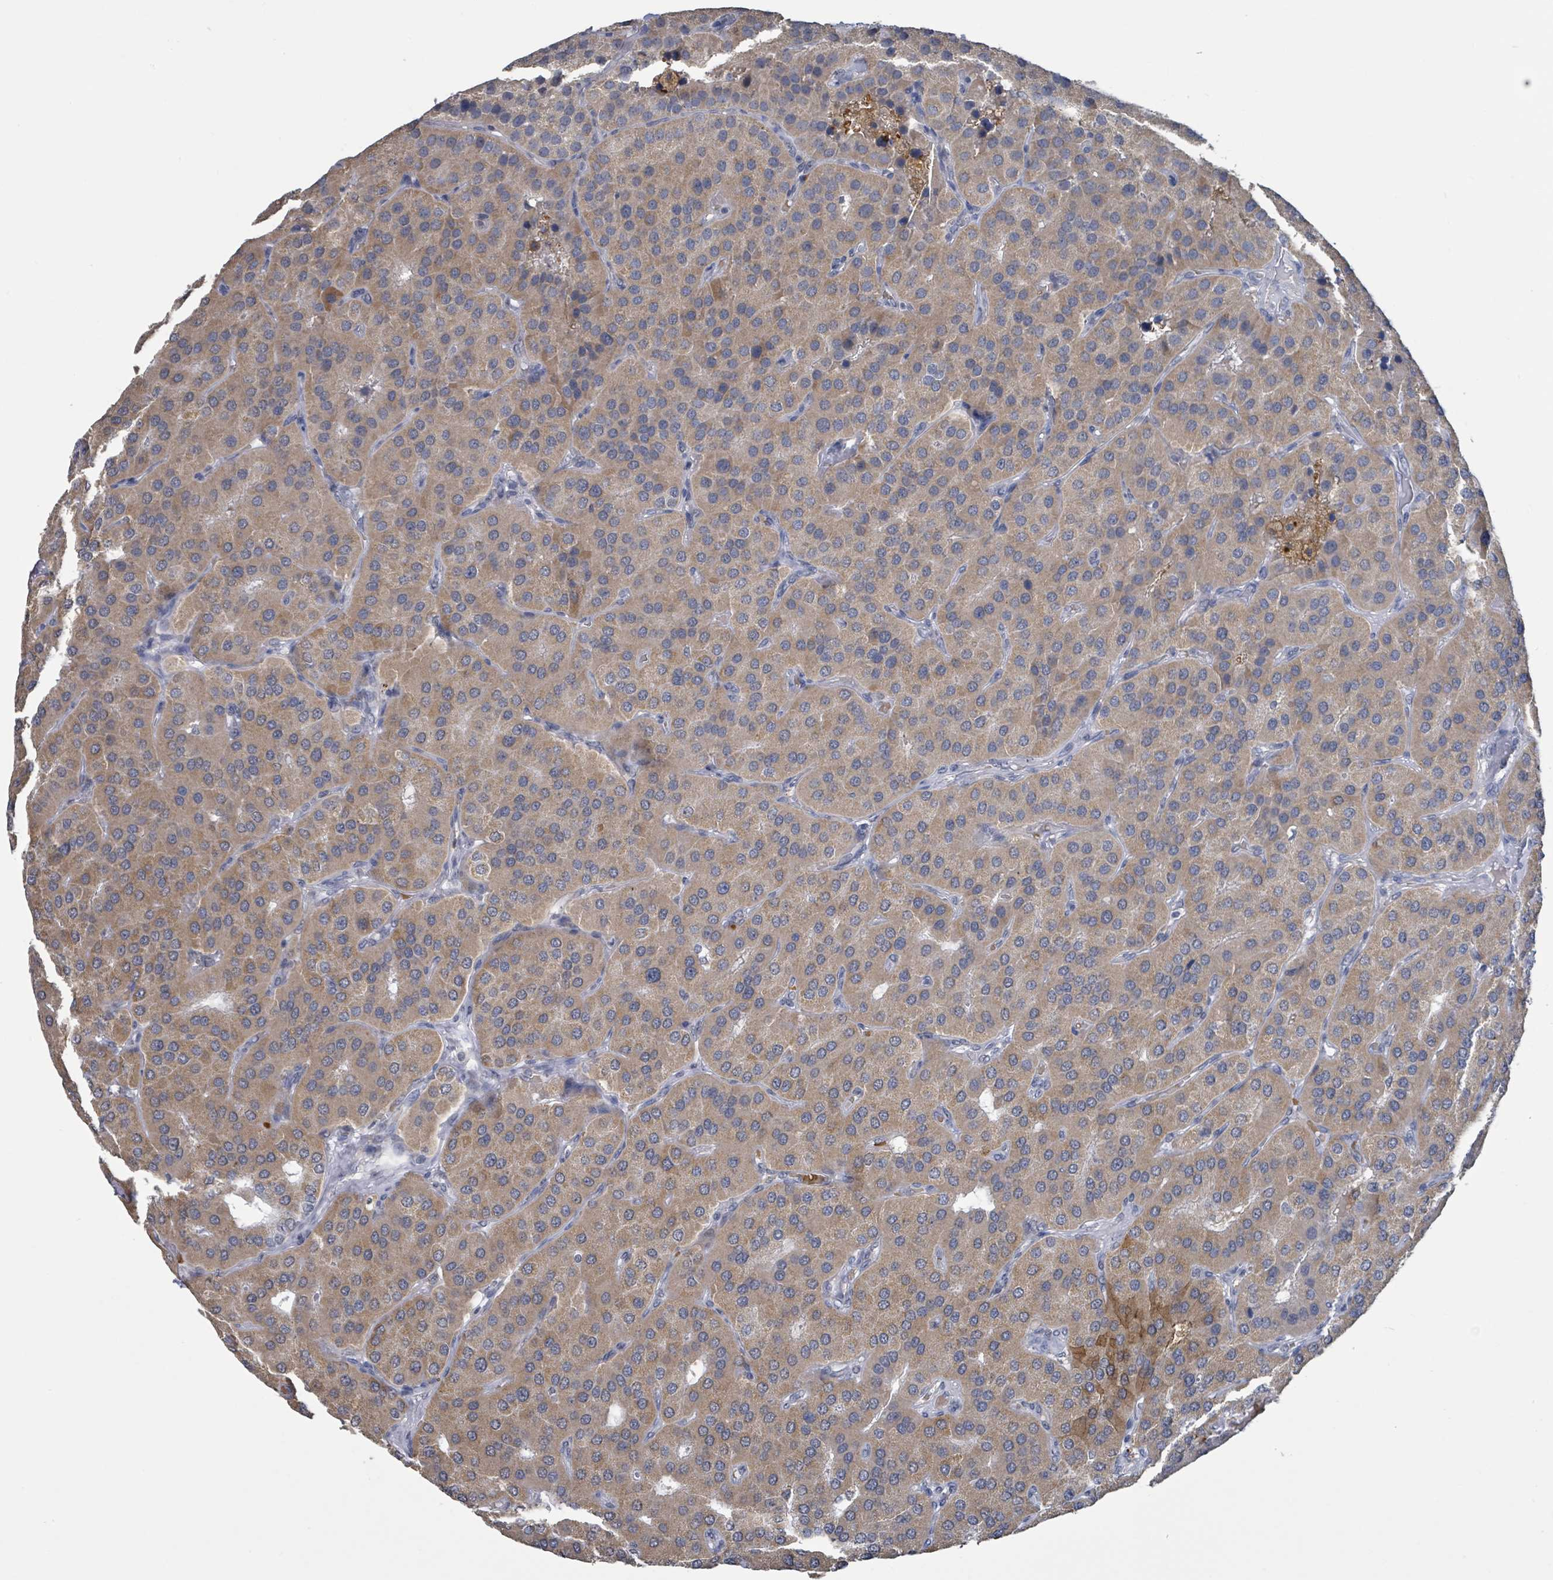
{"staining": {"intensity": "moderate", "quantity": "<25%", "location": "cytoplasmic/membranous"}, "tissue": "parathyroid gland", "cell_type": "Glandular cells", "image_type": "normal", "snomed": [{"axis": "morphology", "description": "Normal tissue, NOS"}, {"axis": "morphology", "description": "Adenoma, NOS"}, {"axis": "topography", "description": "Parathyroid gland"}], "caption": "Moderate cytoplasmic/membranous protein staining is identified in approximately <25% of glandular cells in parathyroid gland. (Stains: DAB (3,3'-diaminobenzidine) in brown, nuclei in blue, Microscopy: brightfield microscopy at high magnification).", "gene": "SEBOX", "patient": {"sex": "female", "age": 86}}